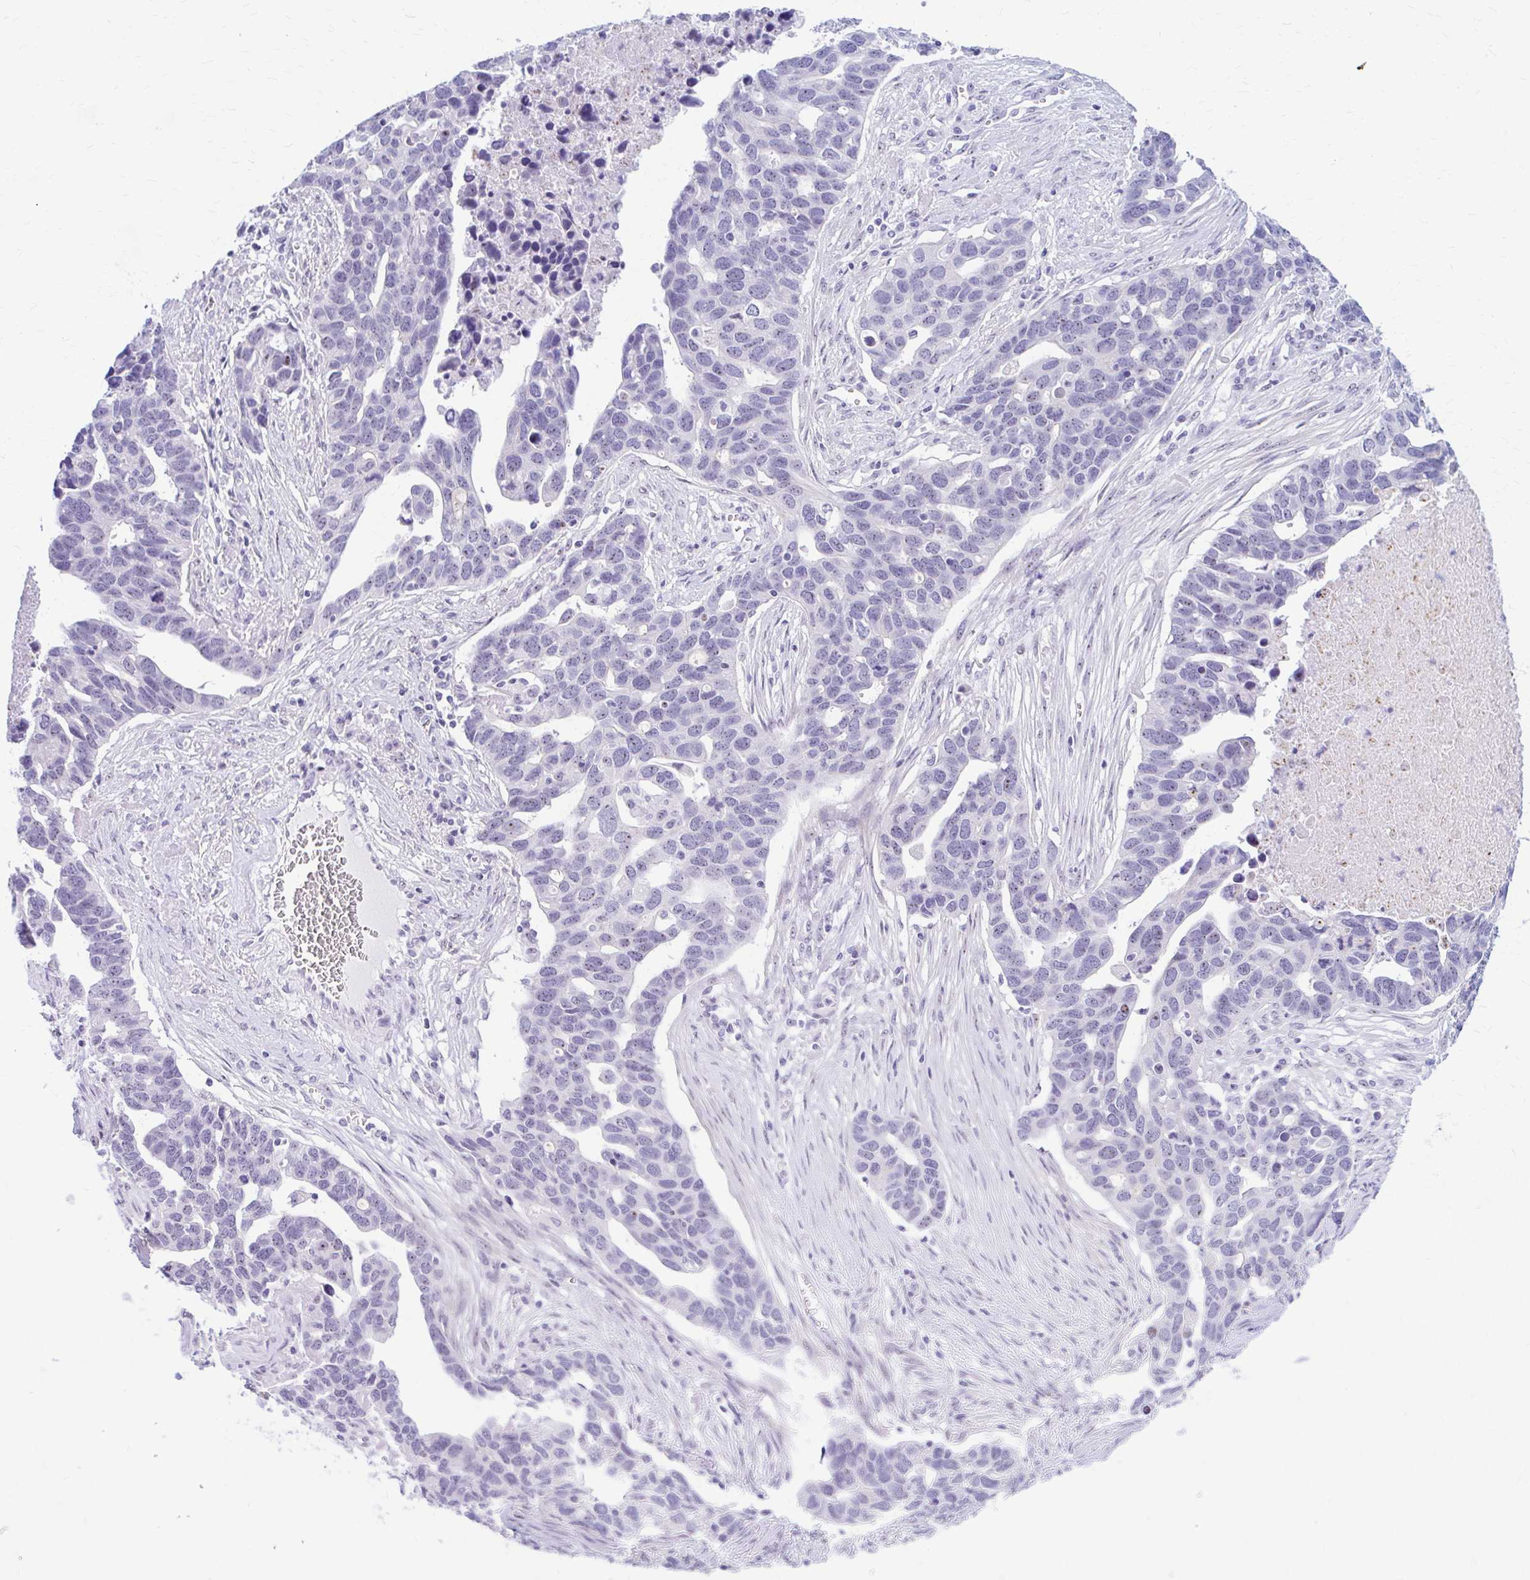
{"staining": {"intensity": "moderate", "quantity": "<25%", "location": "nuclear"}, "tissue": "ovarian cancer", "cell_type": "Tumor cells", "image_type": "cancer", "snomed": [{"axis": "morphology", "description": "Cystadenocarcinoma, serous, NOS"}, {"axis": "topography", "description": "Ovary"}], "caption": "About <25% of tumor cells in serous cystadenocarcinoma (ovarian) exhibit moderate nuclear protein expression as visualized by brown immunohistochemical staining.", "gene": "FTSJ3", "patient": {"sex": "female", "age": 54}}